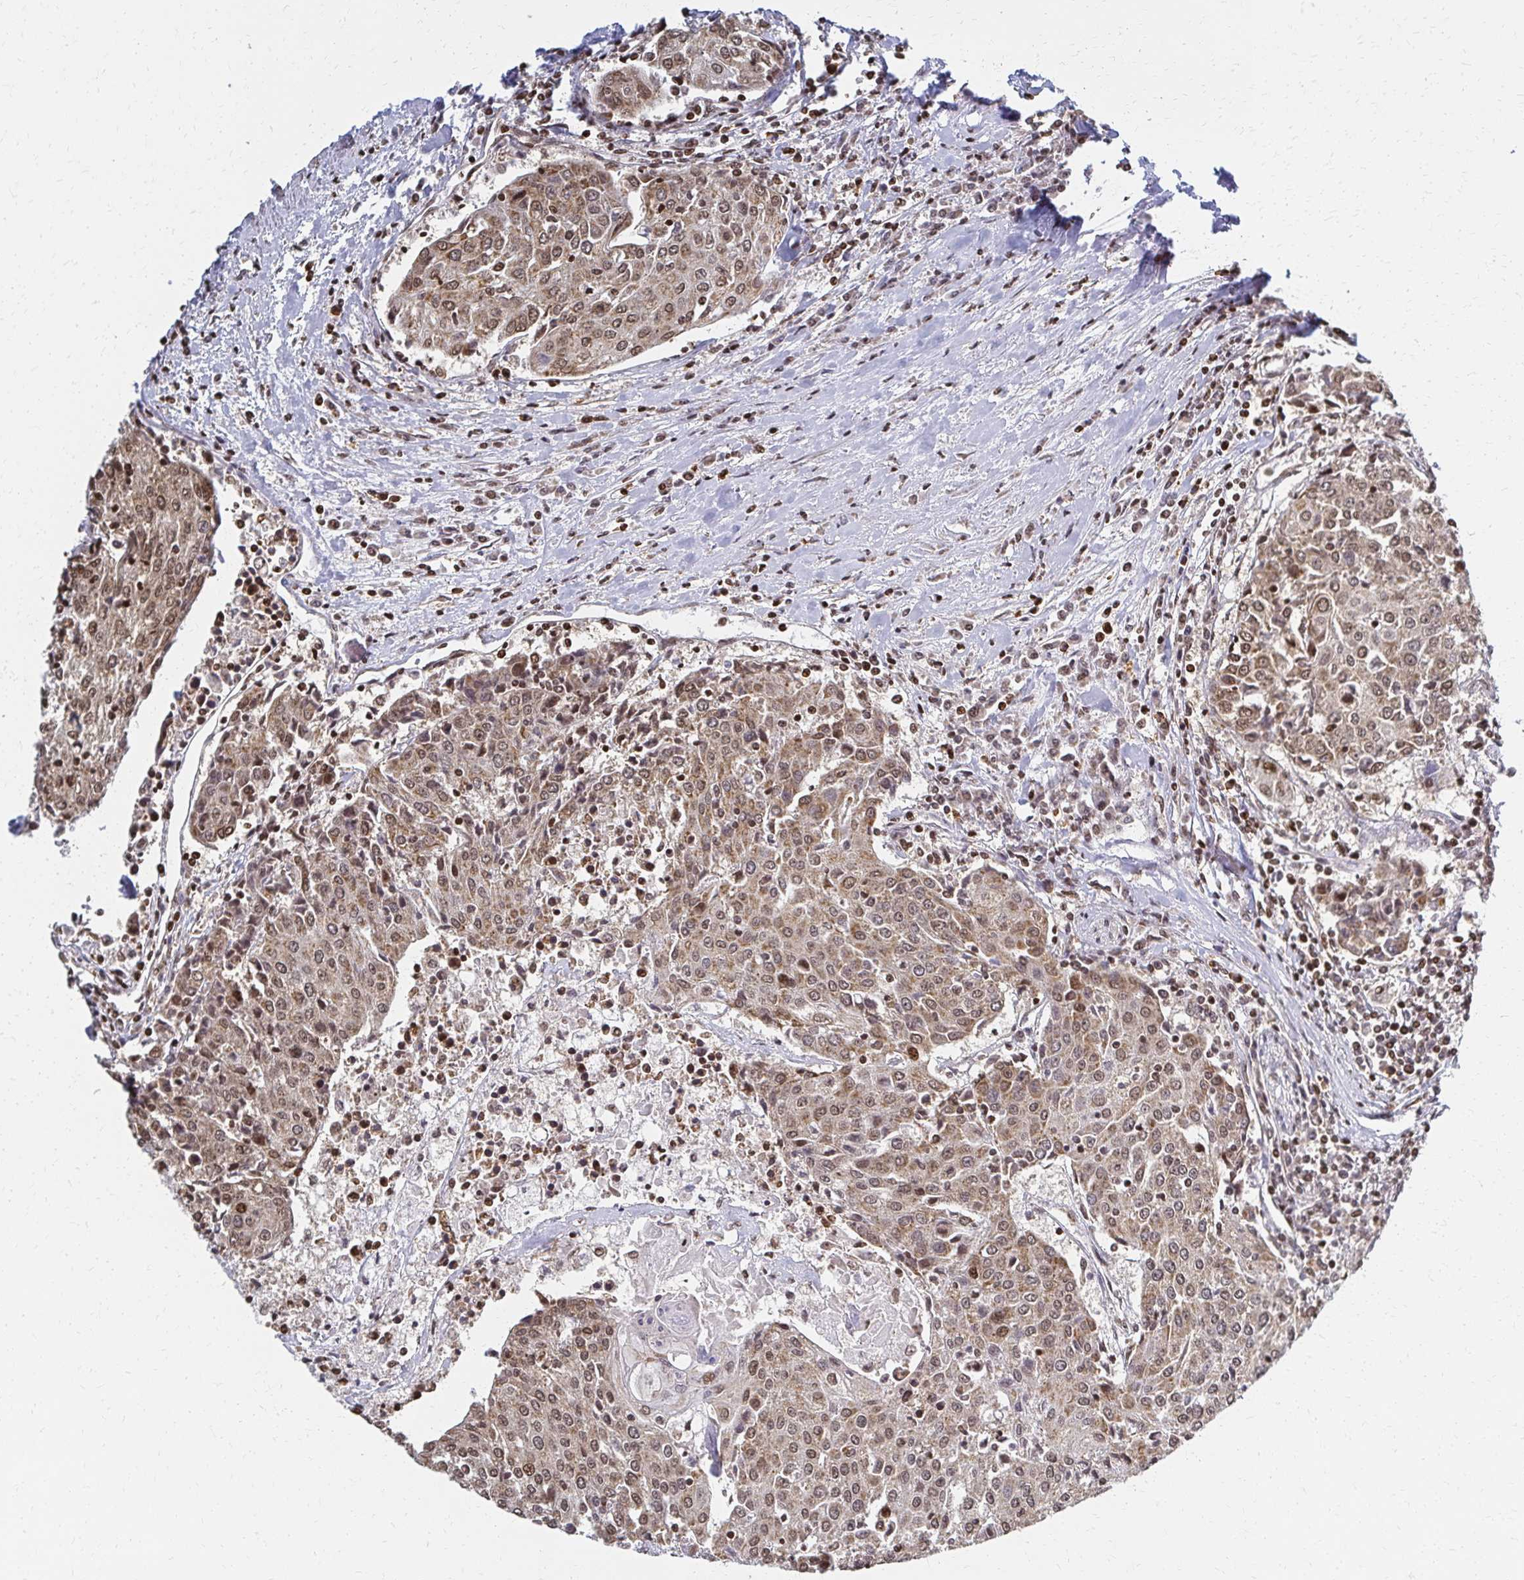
{"staining": {"intensity": "moderate", "quantity": ">75%", "location": "nuclear"}, "tissue": "urothelial cancer", "cell_type": "Tumor cells", "image_type": "cancer", "snomed": [{"axis": "morphology", "description": "Urothelial carcinoma, High grade"}, {"axis": "topography", "description": "Urinary bladder"}], "caption": "A medium amount of moderate nuclear expression is identified in about >75% of tumor cells in urothelial cancer tissue.", "gene": "HOXA9", "patient": {"sex": "female", "age": 85}}